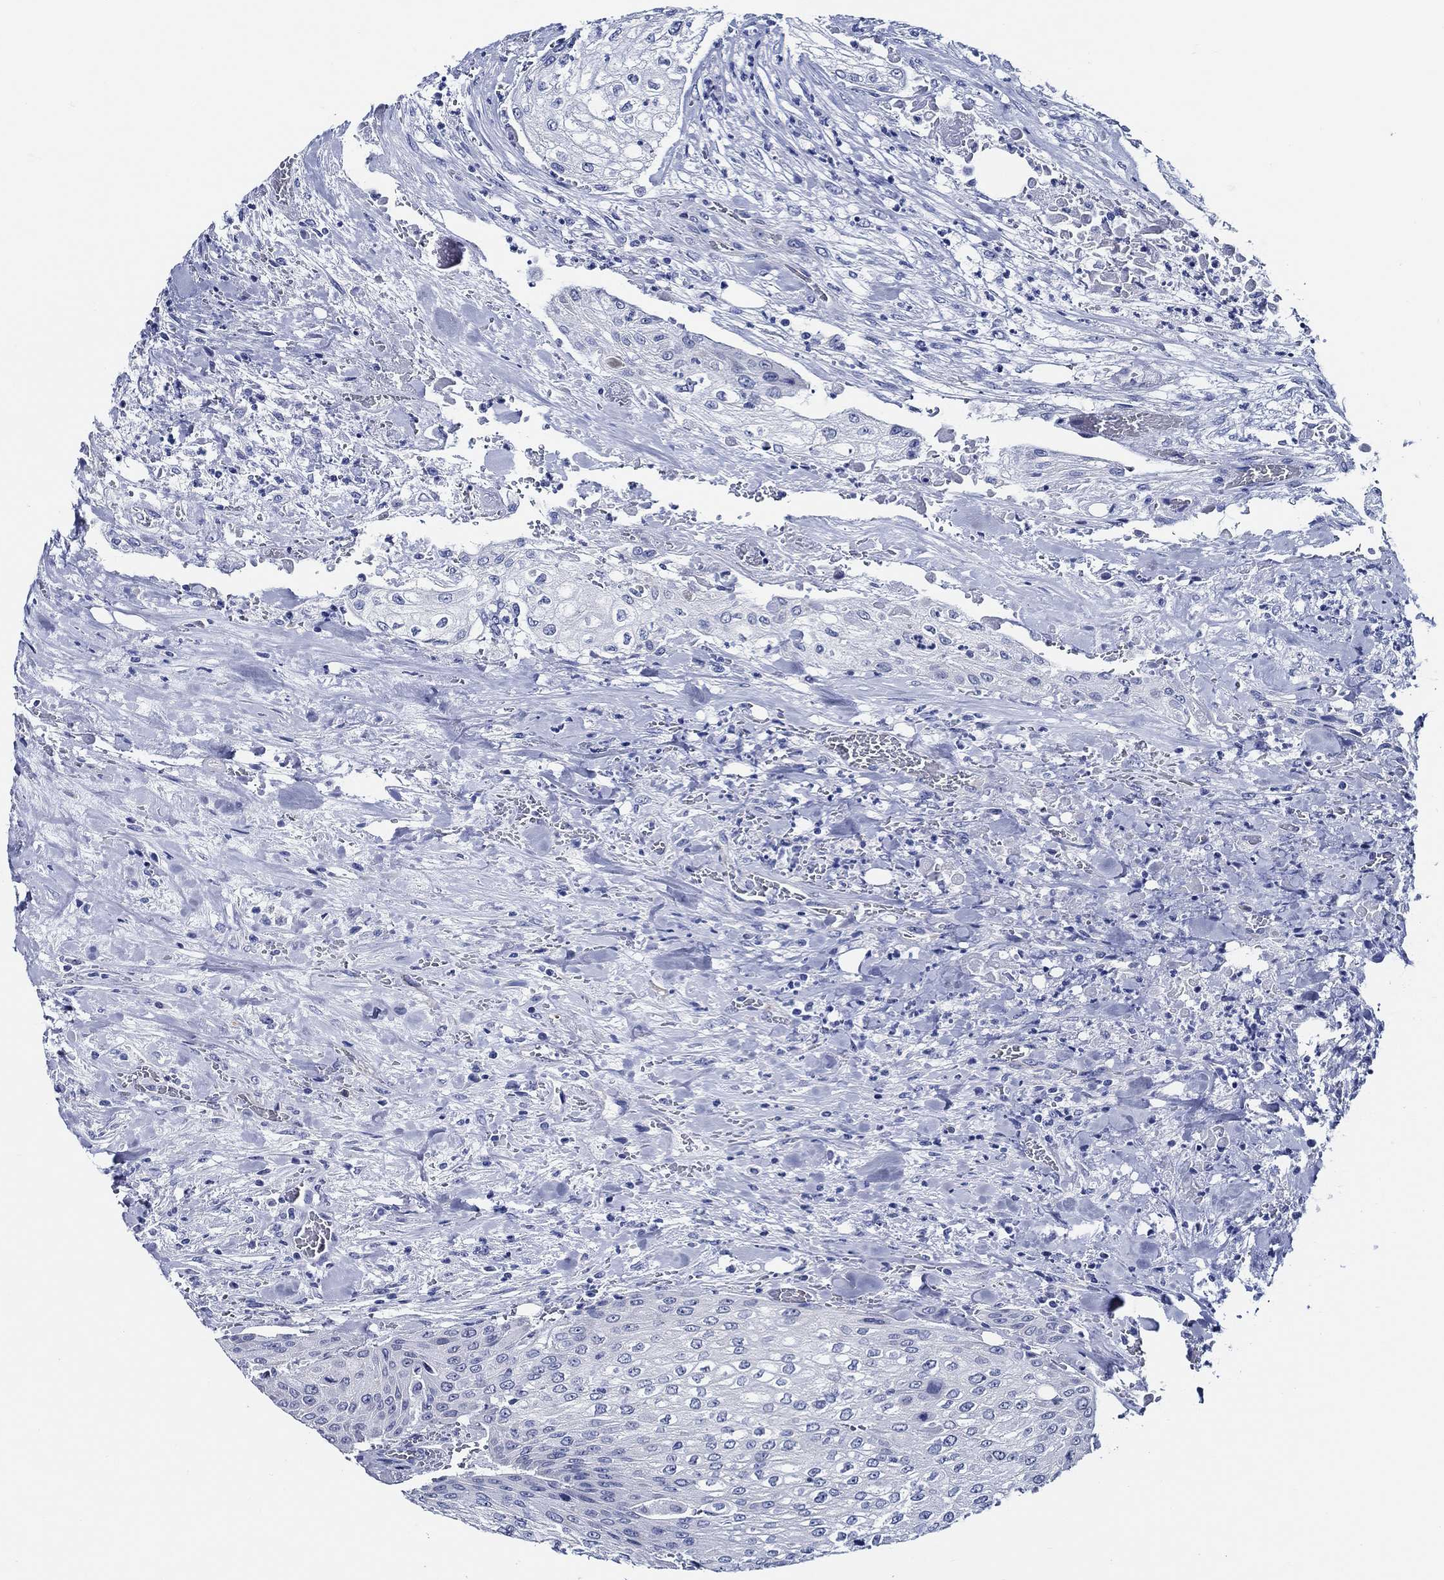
{"staining": {"intensity": "negative", "quantity": "none", "location": "none"}, "tissue": "urothelial cancer", "cell_type": "Tumor cells", "image_type": "cancer", "snomed": [{"axis": "morphology", "description": "Urothelial carcinoma, High grade"}, {"axis": "topography", "description": "Urinary bladder"}], "caption": "Immunohistochemistry photomicrograph of human urothelial cancer stained for a protein (brown), which demonstrates no positivity in tumor cells.", "gene": "WDR62", "patient": {"sex": "male", "age": 62}}